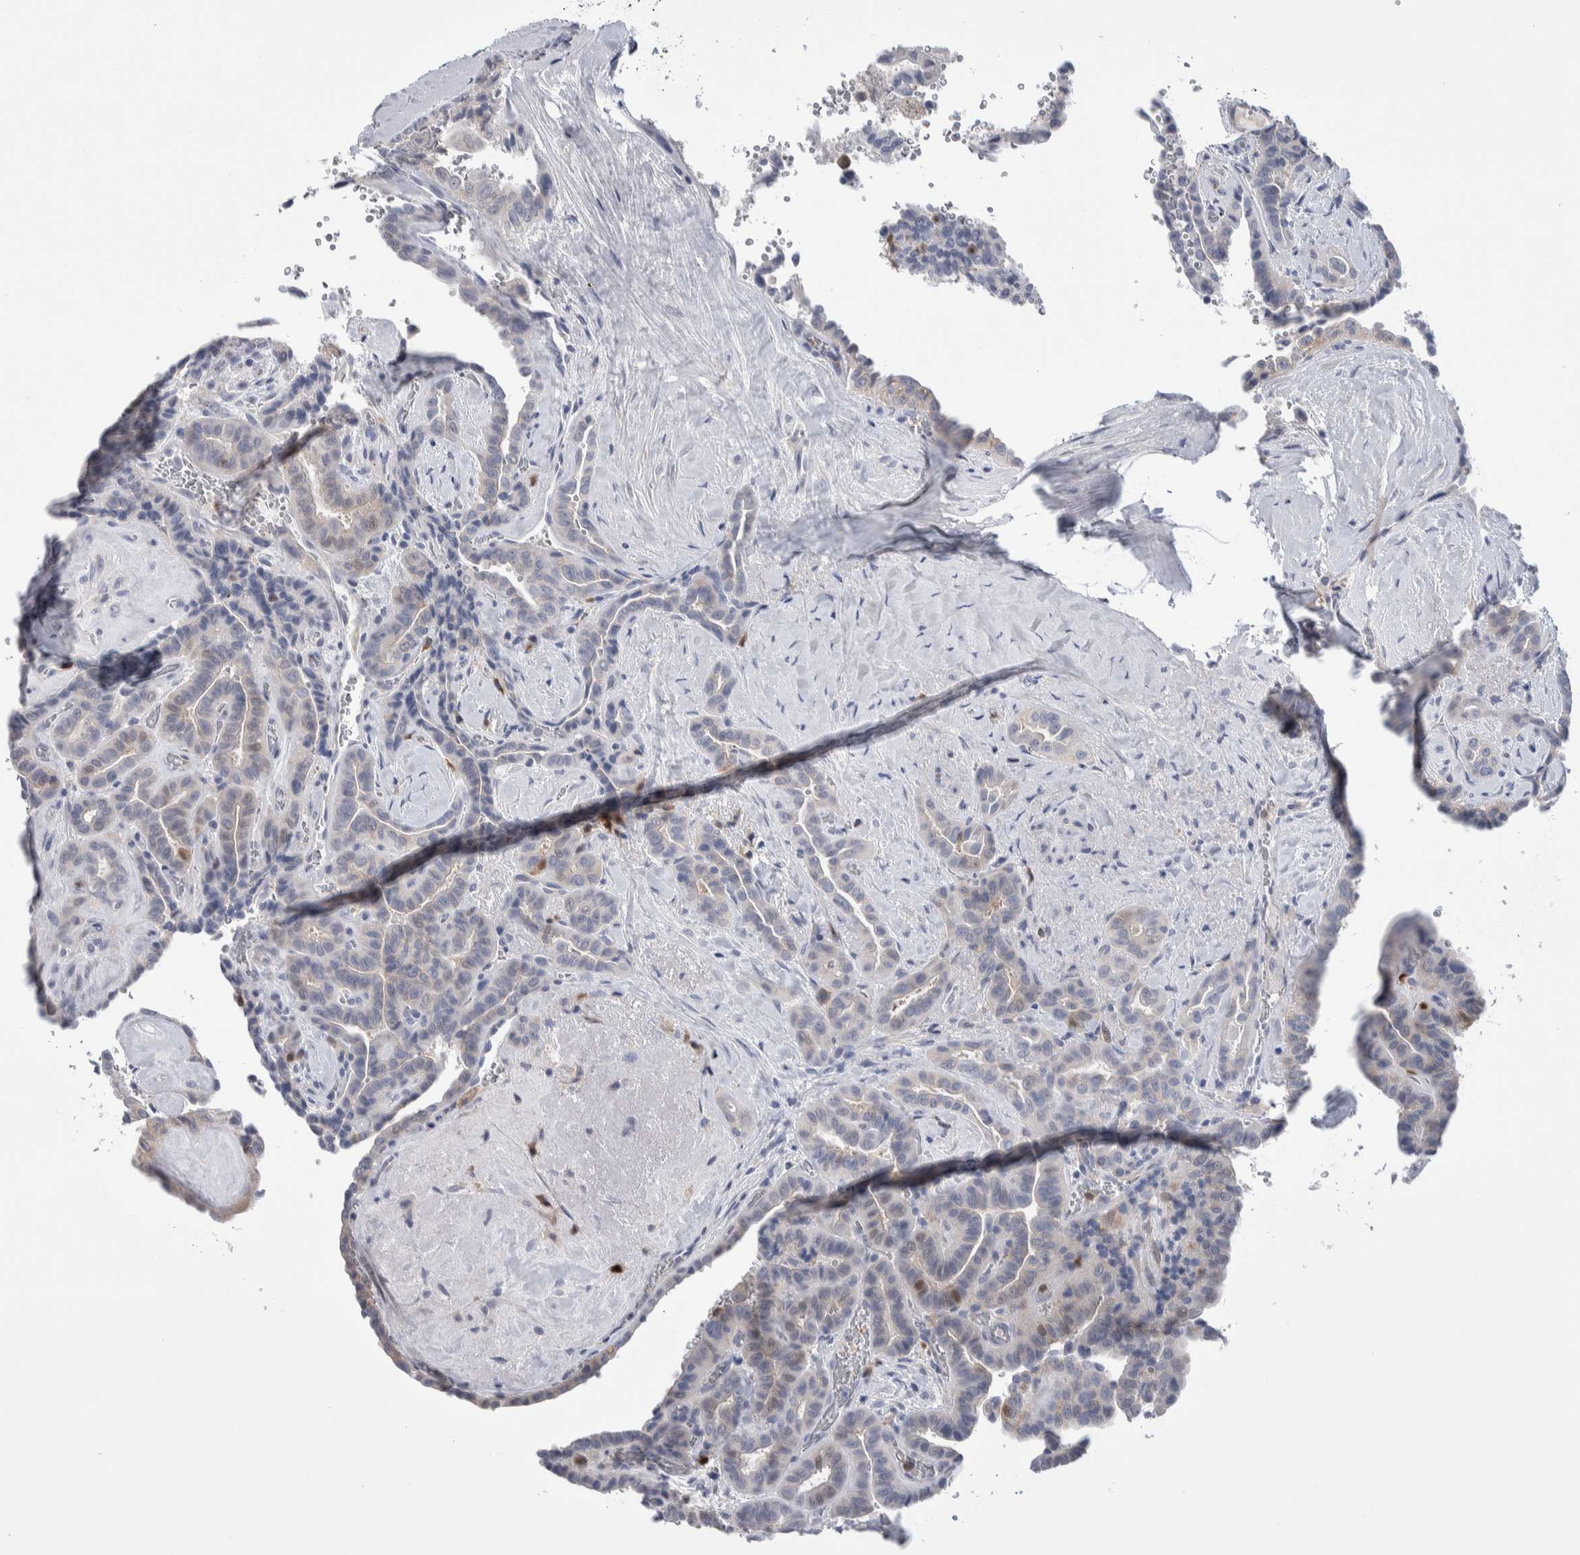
{"staining": {"intensity": "weak", "quantity": "<25%", "location": "cytoplasmic/membranous"}, "tissue": "thyroid cancer", "cell_type": "Tumor cells", "image_type": "cancer", "snomed": [{"axis": "morphology", "description": "Papillary adenocarcinoma, NOS"}, {"axis": "topography", "description": "Thyroid gland"}], "caption": "Thyroid cancer was stained to show a protein in brown. There is no significant positivity in tumor cells.", "gene": "LURAP1L", "patient": {"sex": "male", "age": 77}}